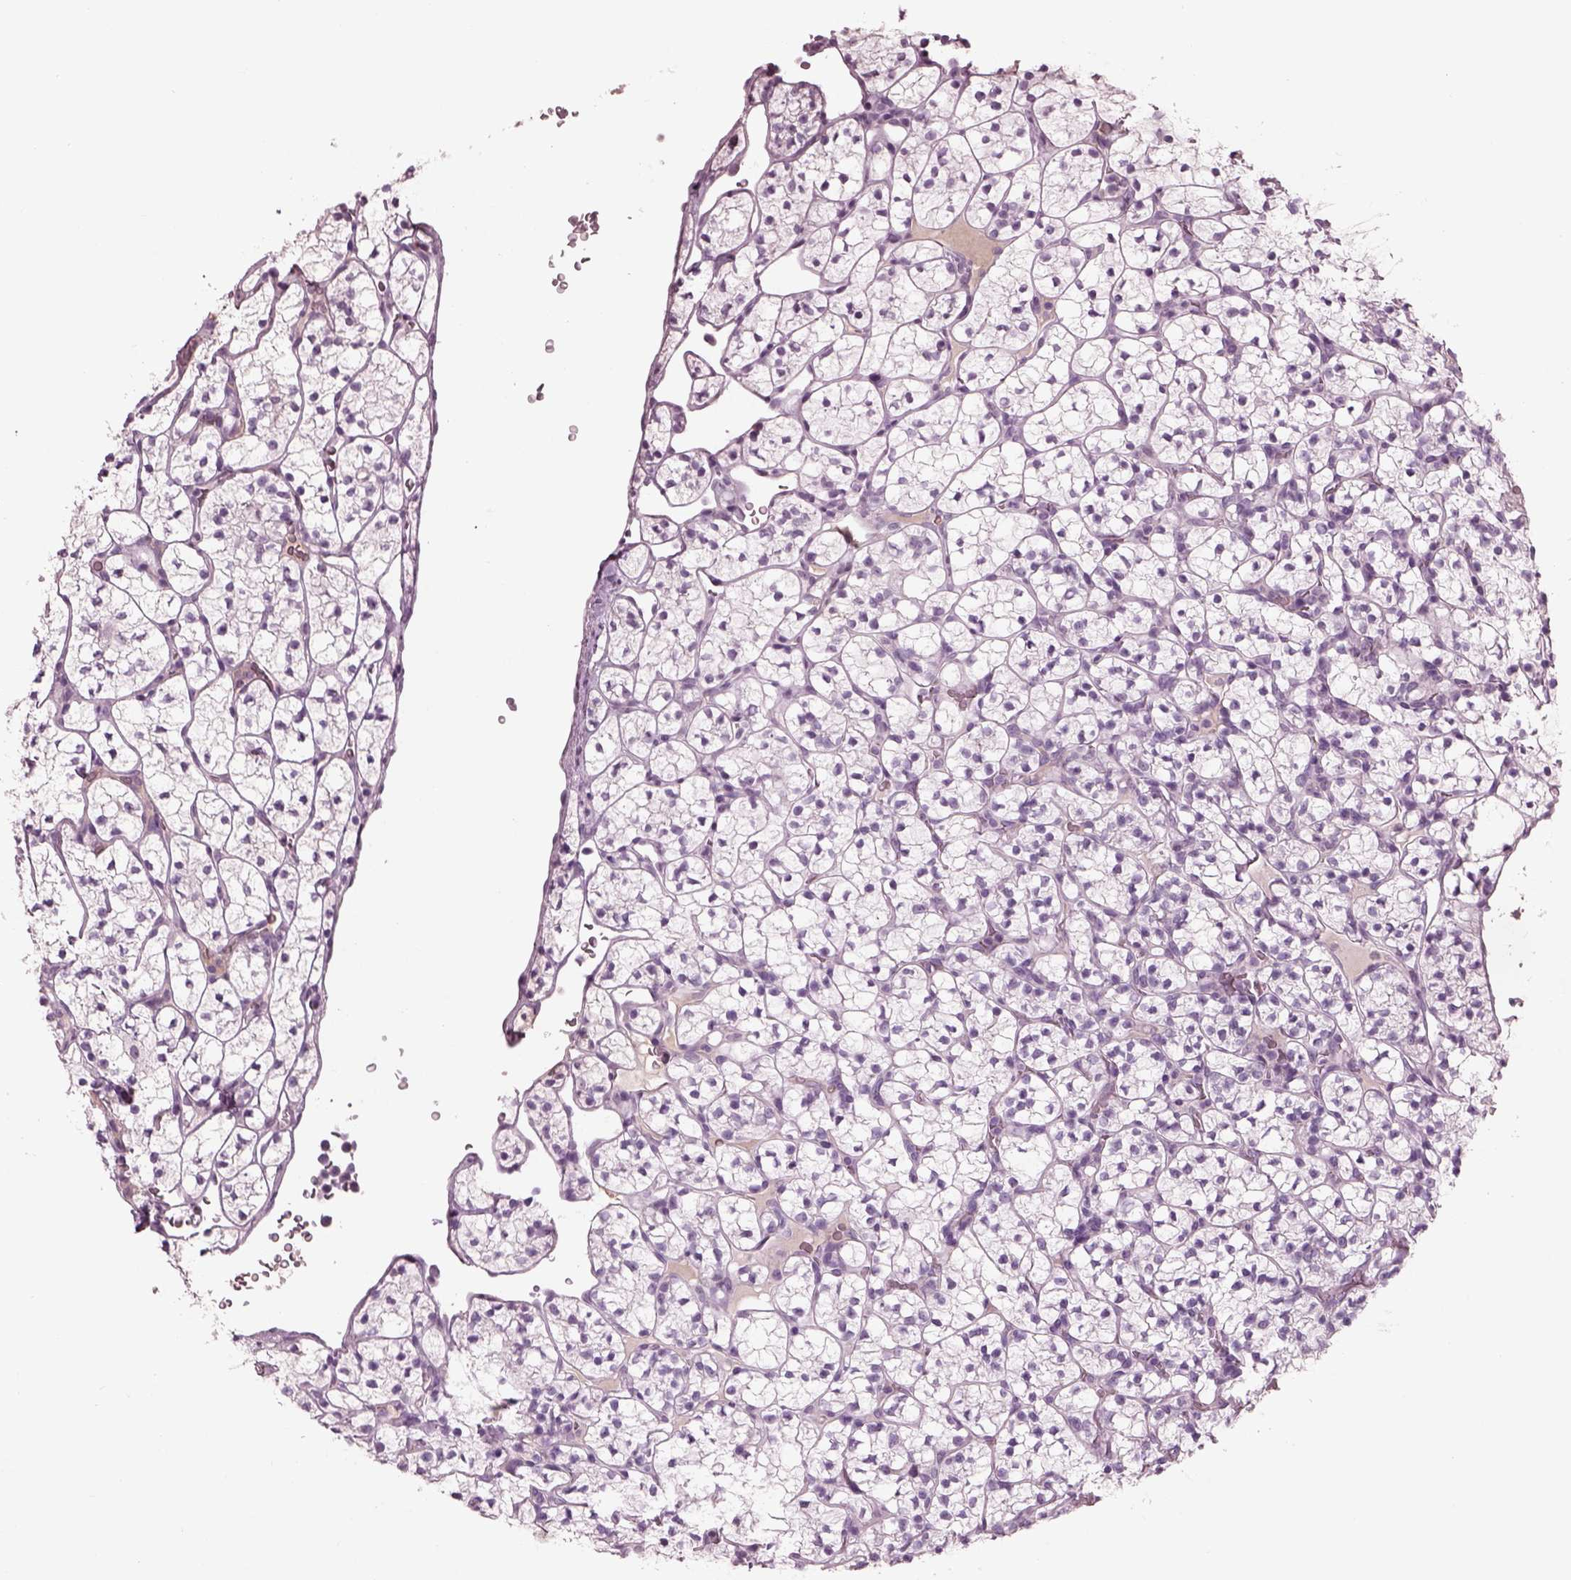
{"staining": {"intensity": "negative", "quantity": "none", "location": "none"}, "tissue": "renal cancer", "cell_type": "Tumor cells", "image_type": "cancer", "snomed": [{"axis": "morphology", "description": "Adenocarcinoma, NOS"}, {"axis": "topography", "description": "Kidney"}], "caption": "Renal cancer was stained to show a protein in brown. There is no significant staining in tumor cells.", "gene": "CYLC1", "patient": {"sex": "female", "age": 89}}